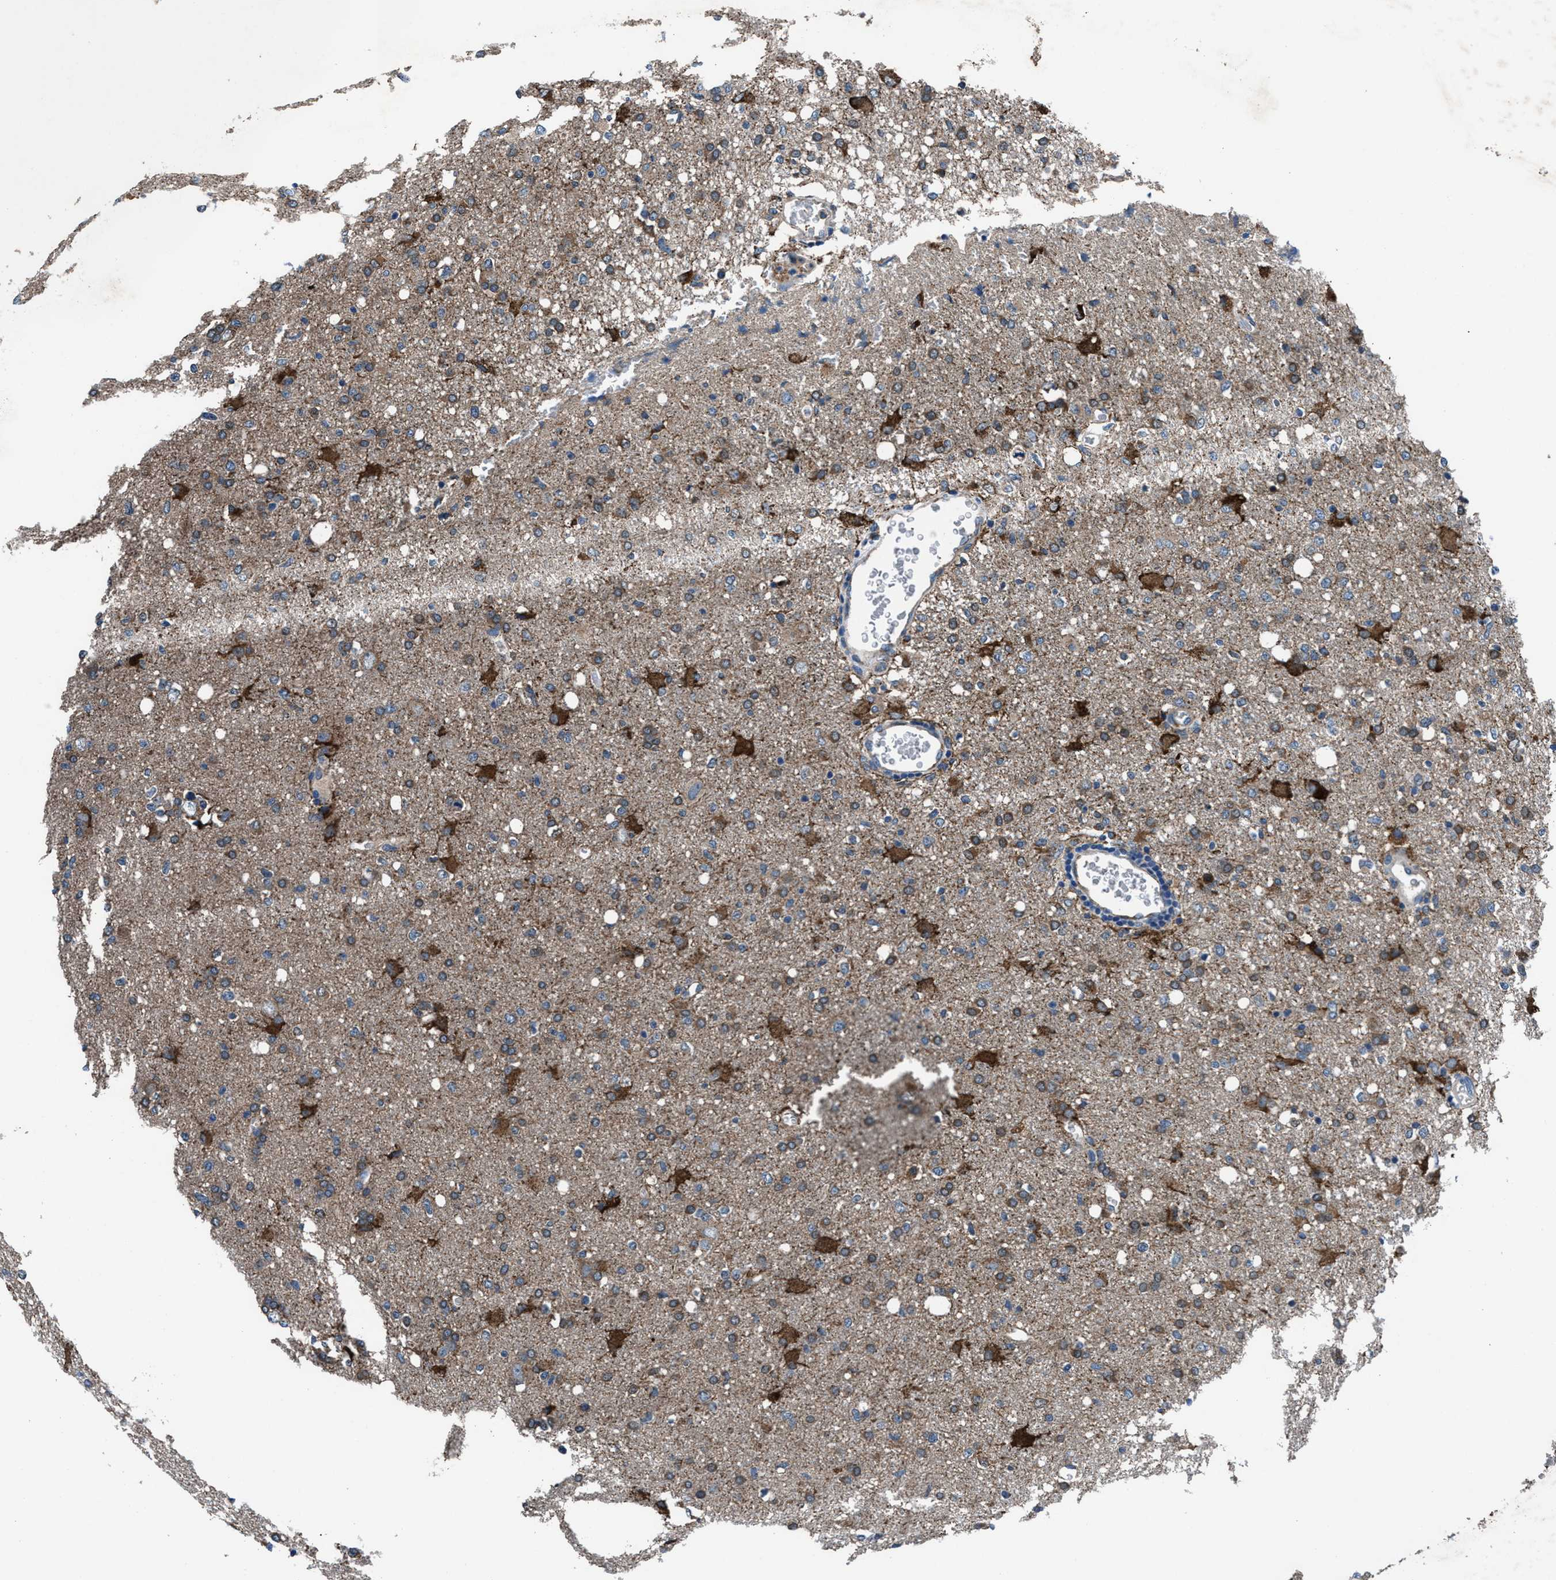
{"staining": {"intensity": "weak", "quantity": ">75%", "location": "cytoplasmic/membranous"}, "tissue": "glioma", "cell_type": "Tumor cells", "image_type": "cancer", "snomed": [{"axis": "morphology", "description": "Glioma, malignant, High grade"}, {"axis": "topography", "description": "Brain"}], "caption": "IHC staining of glioma, which reveals low levels of weak cytoplasmic/membranous positivity in approximately >75% of tumor cells indicating weak cytoplasmic/membranous protein positivity. The staining was performed using DAB (3,3'-diaminobenzidine) (brown) for protein detection and nuclei were counterstained in hematoxylin (blue).", "gene": "PRTFDC1", "patient": {"sex": "female", "age": 57}}